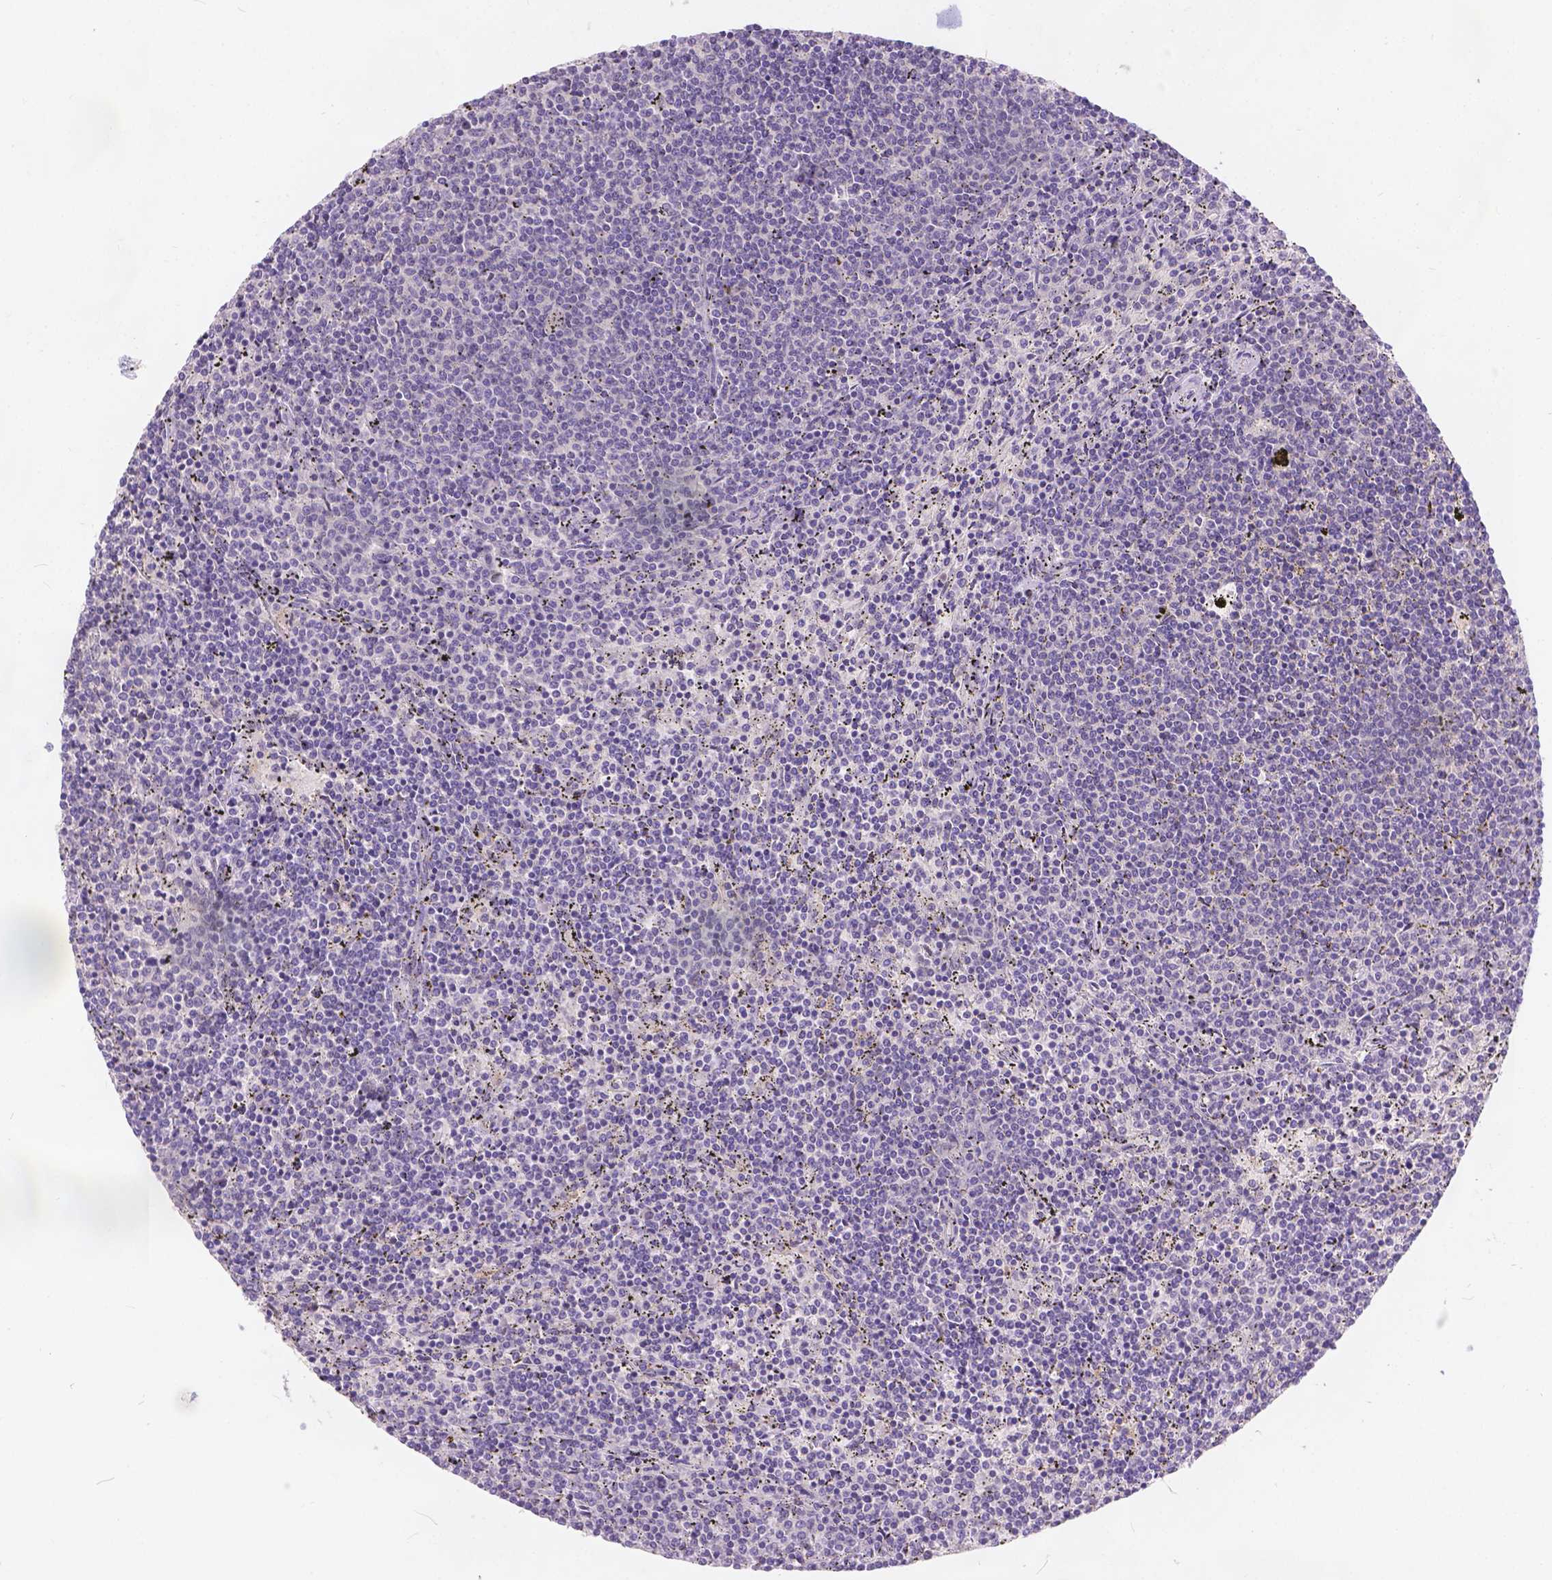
{"staining": {"intensity": "negative", "quantity": "none", "location": "none"}, "tissue": "lymphoma", "cell_type": "Tumor cells", "image_type": "cancer", "snomed": [{"axis": "morphology", "description": "Malignant lymphoma, non-Hodgkin's type, Low grade"}, {"axis": "topography", "description": "Spleen"}], "caption": "IHC image of neoplastic tissue: malignant lymphoma, non-Hodgkin's type (low-grade) stained with DAB reveals no significant protein expression in tumor cells.", "gene": "PEX11G", "patient": {"sex": "female", "age": 50}}